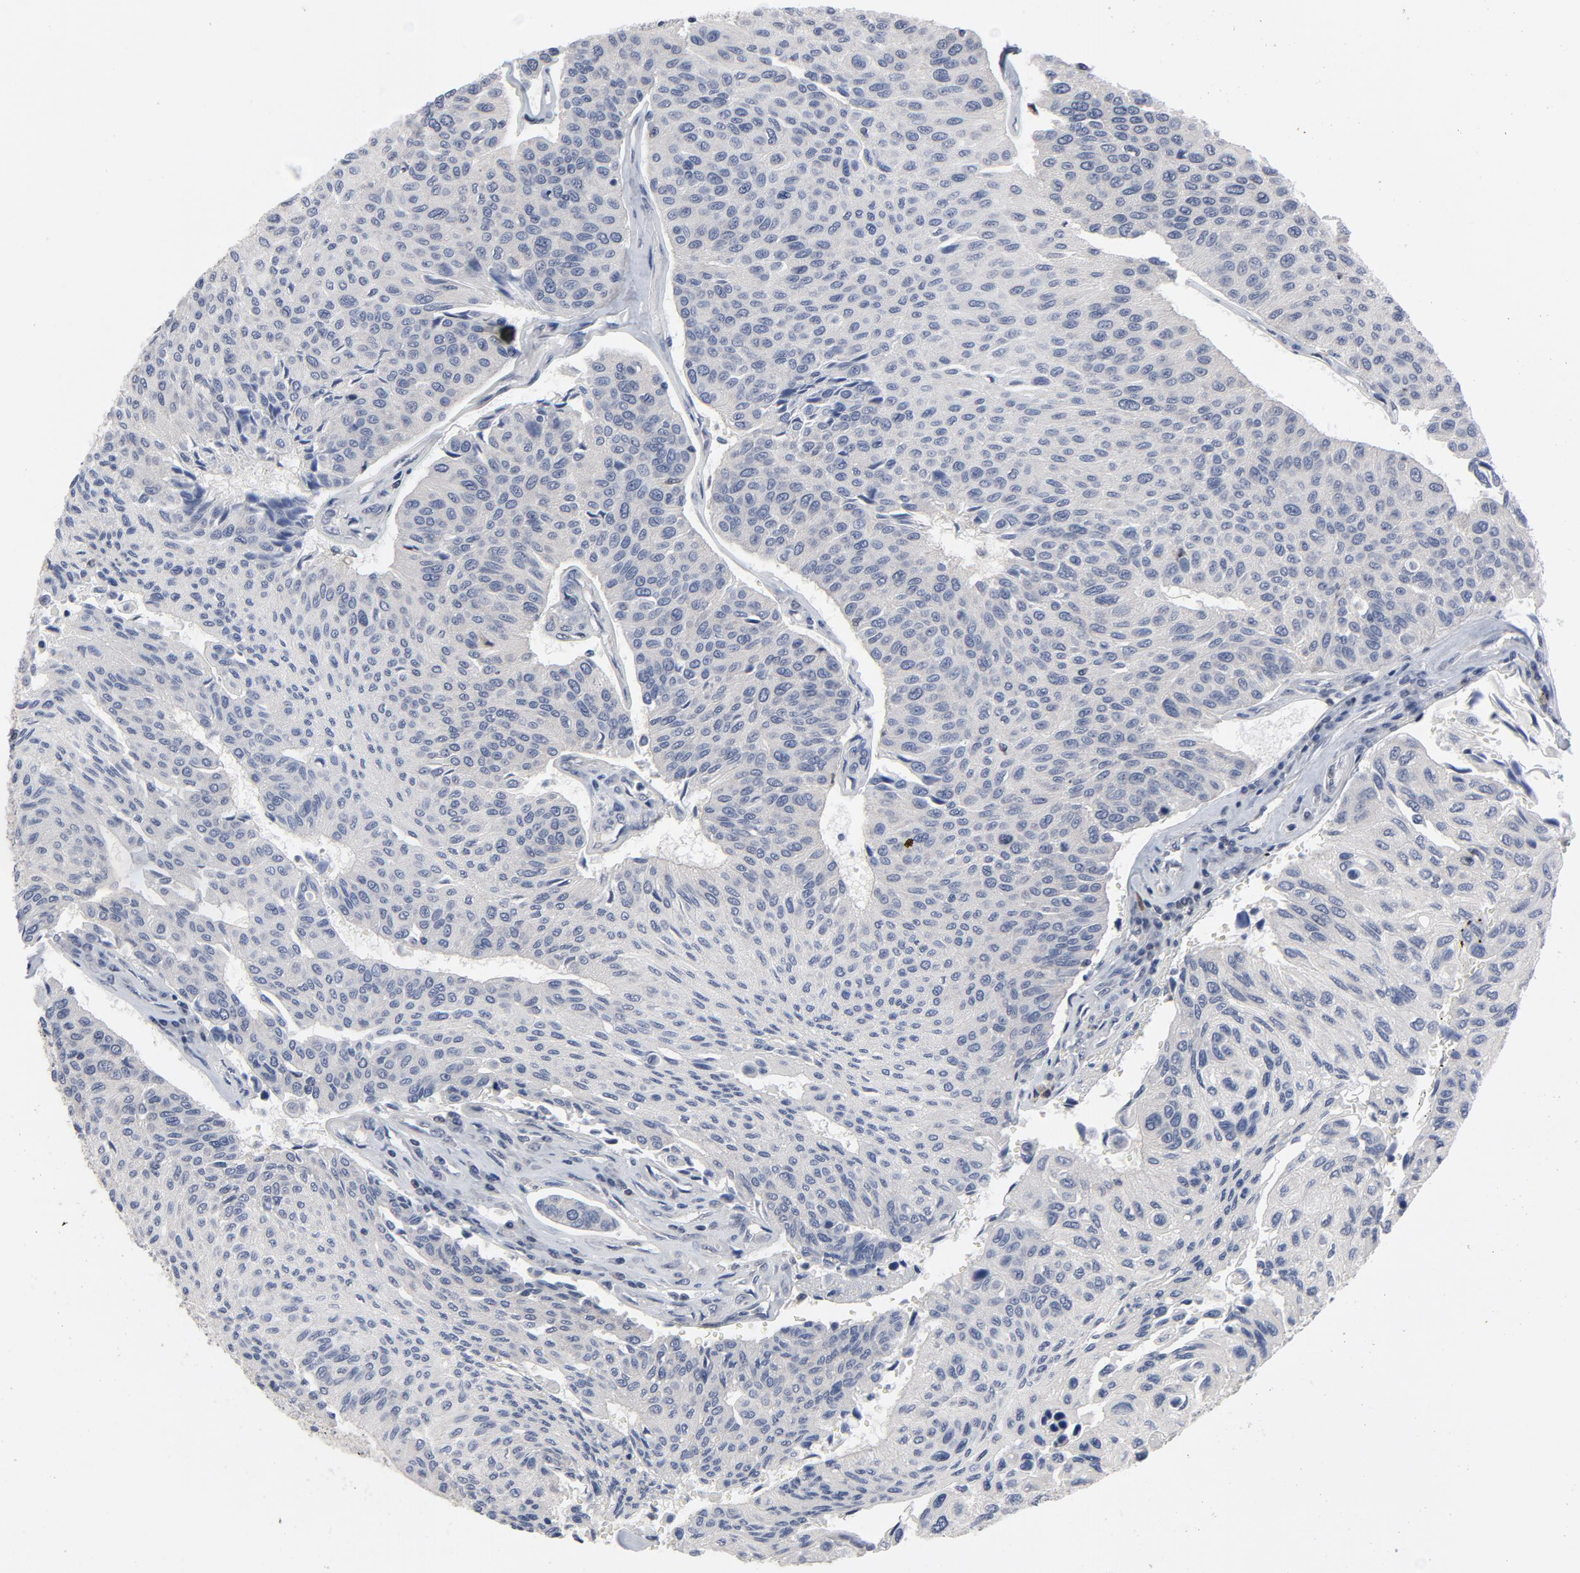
{"staining": {"intensity": "negative", "quantity": "none", "location": "none"}, "tissue": "urothelial cancer", "cell_type": "Tumor cells", "image_type": "cancer", "snomed": [{"axis": "morphology", "description": "Urothelial carcinoma, High grade"}, {"axis": "topography", "description": "Urinary bladder"}], "caption": "Urothelial carcinoma (high-grade) was stained to show a protein in brown. There is no significant expression in tumor cells. The staining is performed using DAB brown chromogen with nuclei counter-stained in using hematoxylin.", "gene": "NFKB1", "patient": {"sex": "male", "age": 66}}